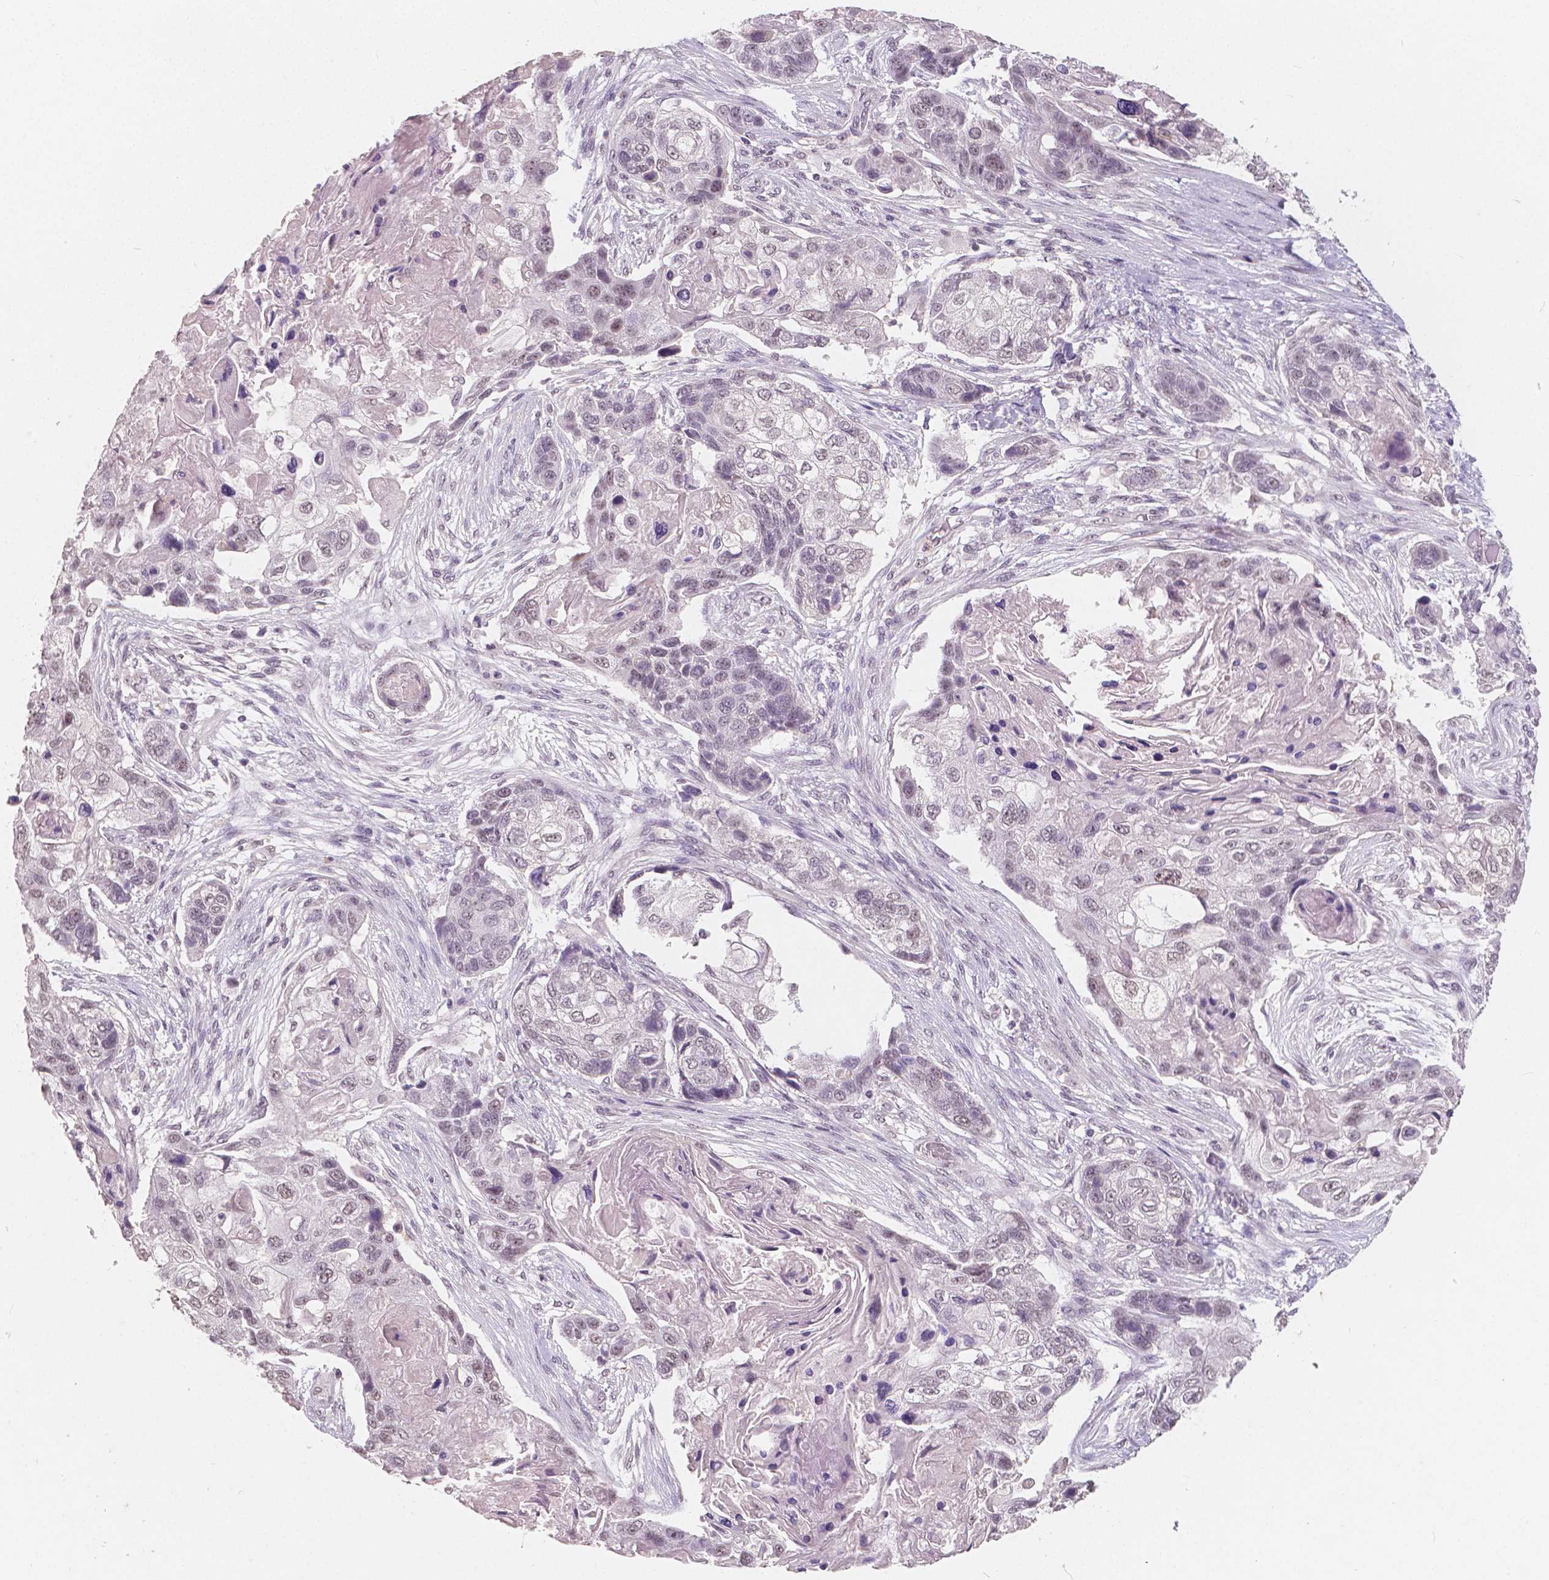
{"staining": {"intensity": "negative", "quantity": "none", "location": "none"}, "tissue": "lung cancer", "cell_type": "Tumor cells", "image_type": "cancer", "snomed": [{"axis": "morphology", "description": "Squamous cell carcinoma, NOS"}, {"axis": "topography", "description": "Lung"}], "caption": "IHC histopathology image of neoplastic tissue: human lung squamous cell carcinoma stained with DAB (3,3'-diaminobenzidine) demonstrates no significant protein positivity in tumor cells.", "gene": "NOLC1", "patient": {"sex": "male", "age": 69}}